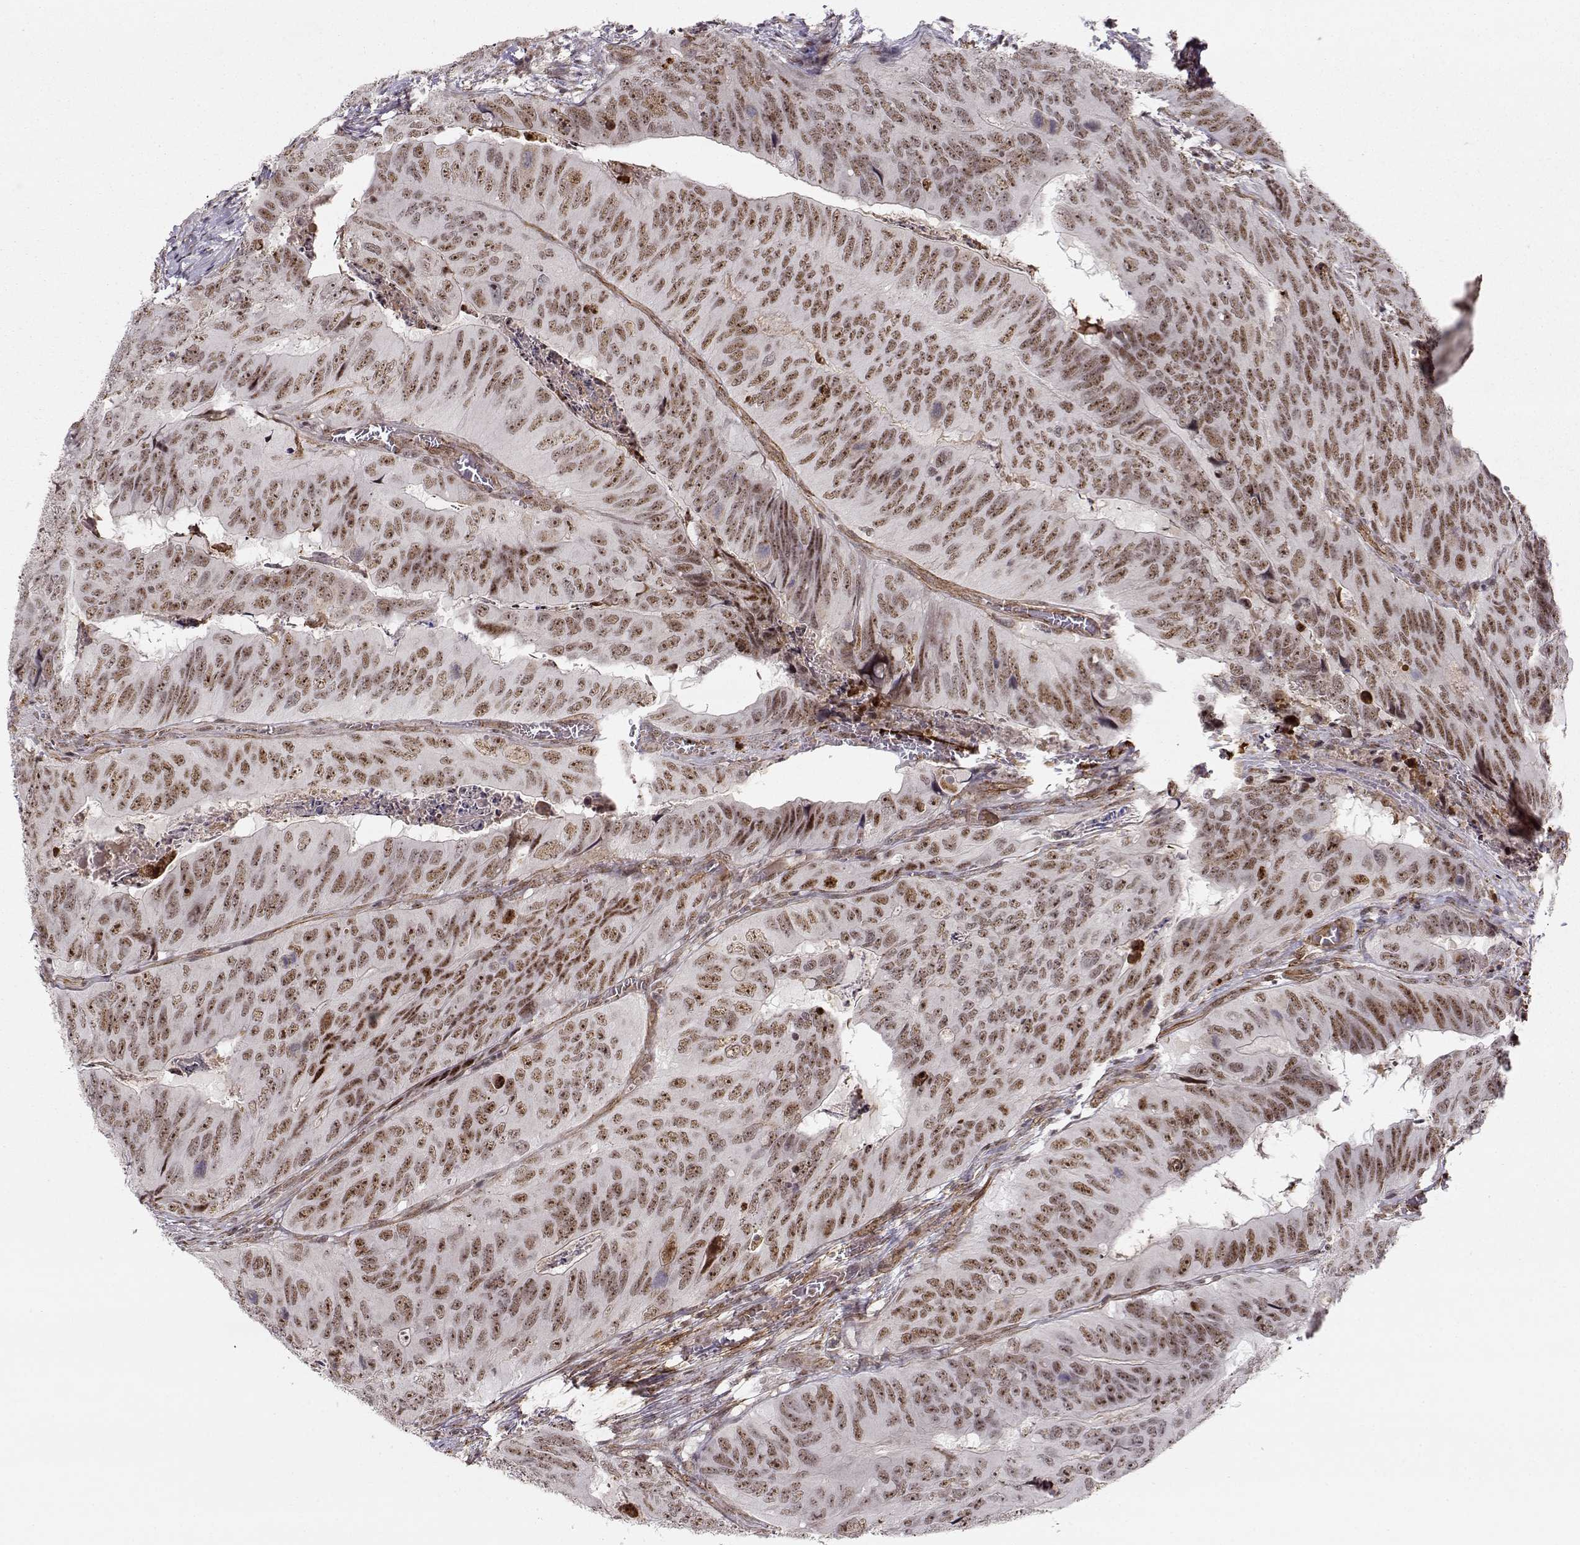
{"staining": {"intensity": "moderate", "quantity": ">75%", "location": "nuclear"}, "tissue": "colorectal cancer", "cell_type": "Tumor cells", "image_type": "cancer", "snomed": [{"axis": "morphology", "description": "Adenocarcinoma, NOS"}, {"axis": "topography", "description": "Colon"}], "caption": "Tumor cells exhibit moderate nuclear expression in approximately >75% of cells in adenocarcinoma (colorectal).", "gene": "CIR1", "patient": {"sex": "male", "age": 79}}